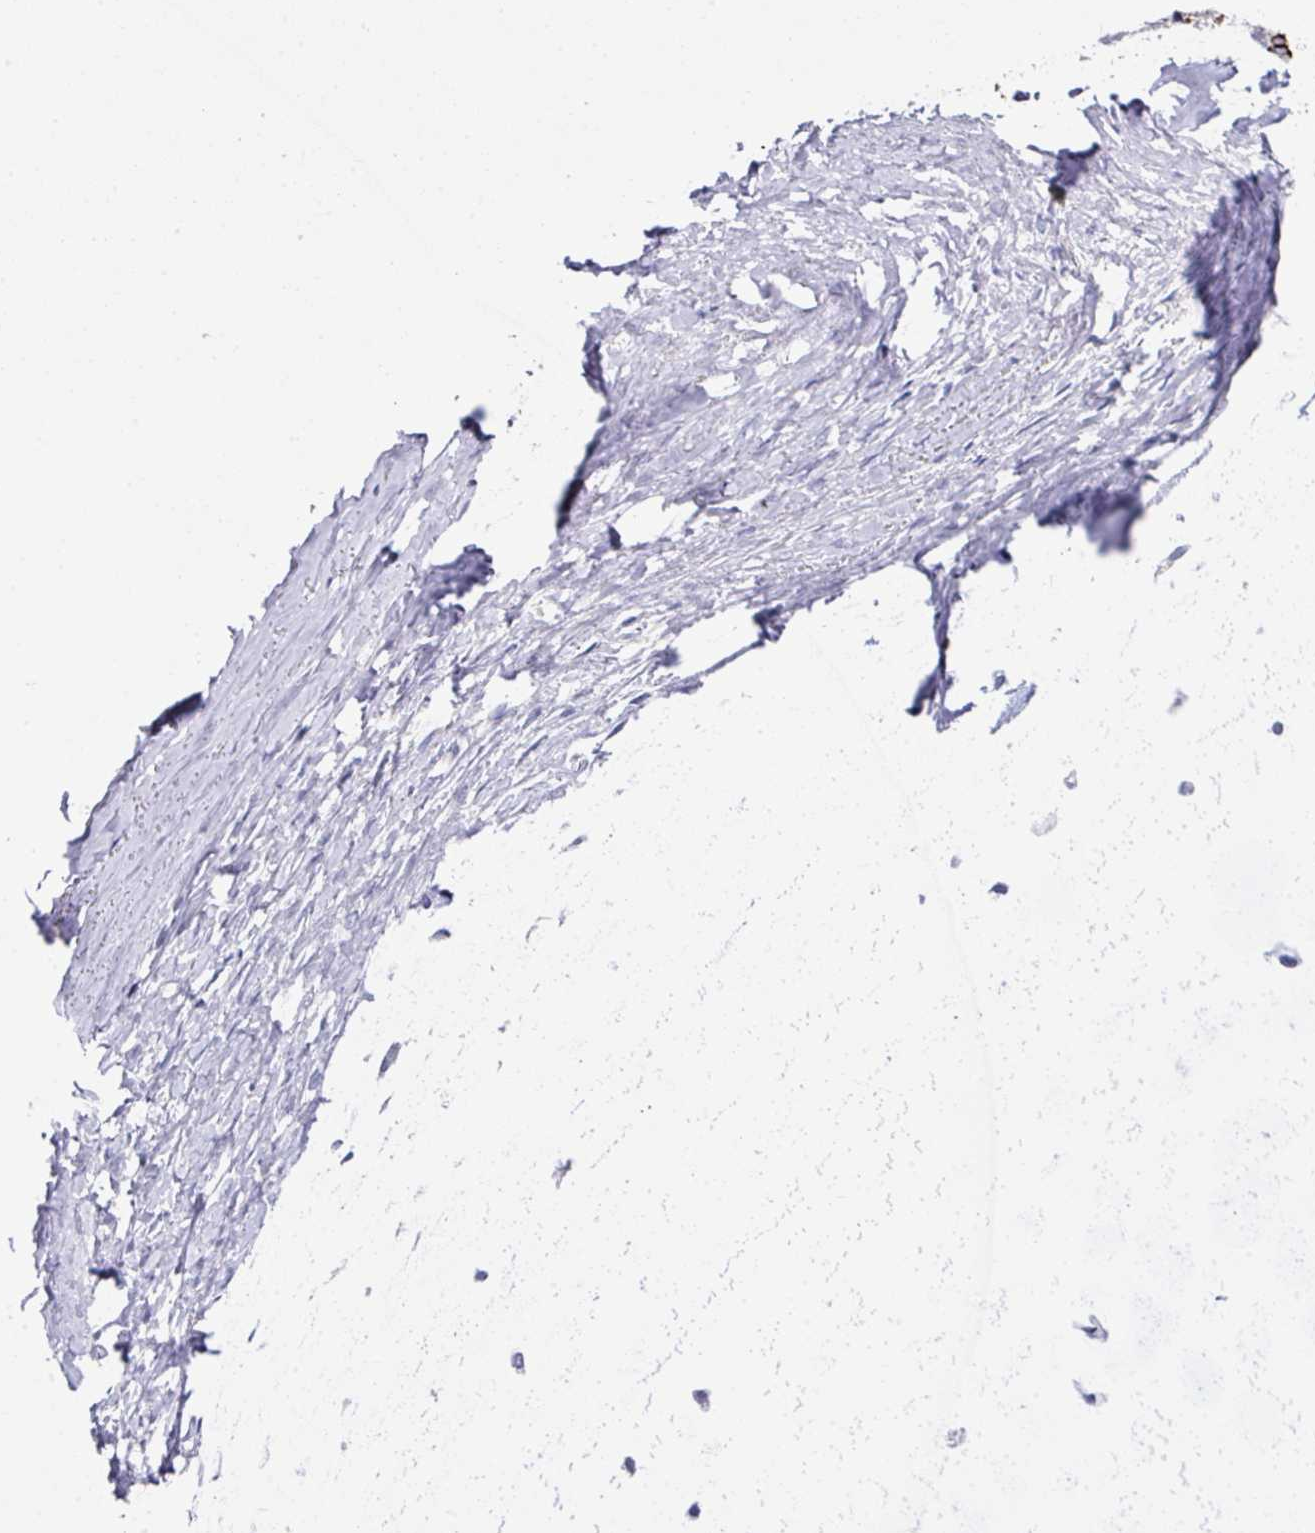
{"staining": {"intensity": "negative", "quantity": "none", "location": "none"}, "tissue": "soft tissue", "cell_type": "Chondrocytes", "image_type": "normal", "snomed": [{"axis": "morphology", "description": "Normal tissue, NOS"}, {"axis": "topography", "description": "Cartilage tissue"}, {"axis": "topography", "description": "Bronchus"}], "caption": "An IHC micrograph of unremarkable soft tissue is shown. There is no staining in chondrocytes of soft tissue.", "gene": "CLDN1", "patient": {"sex": "male", "age": 56}}